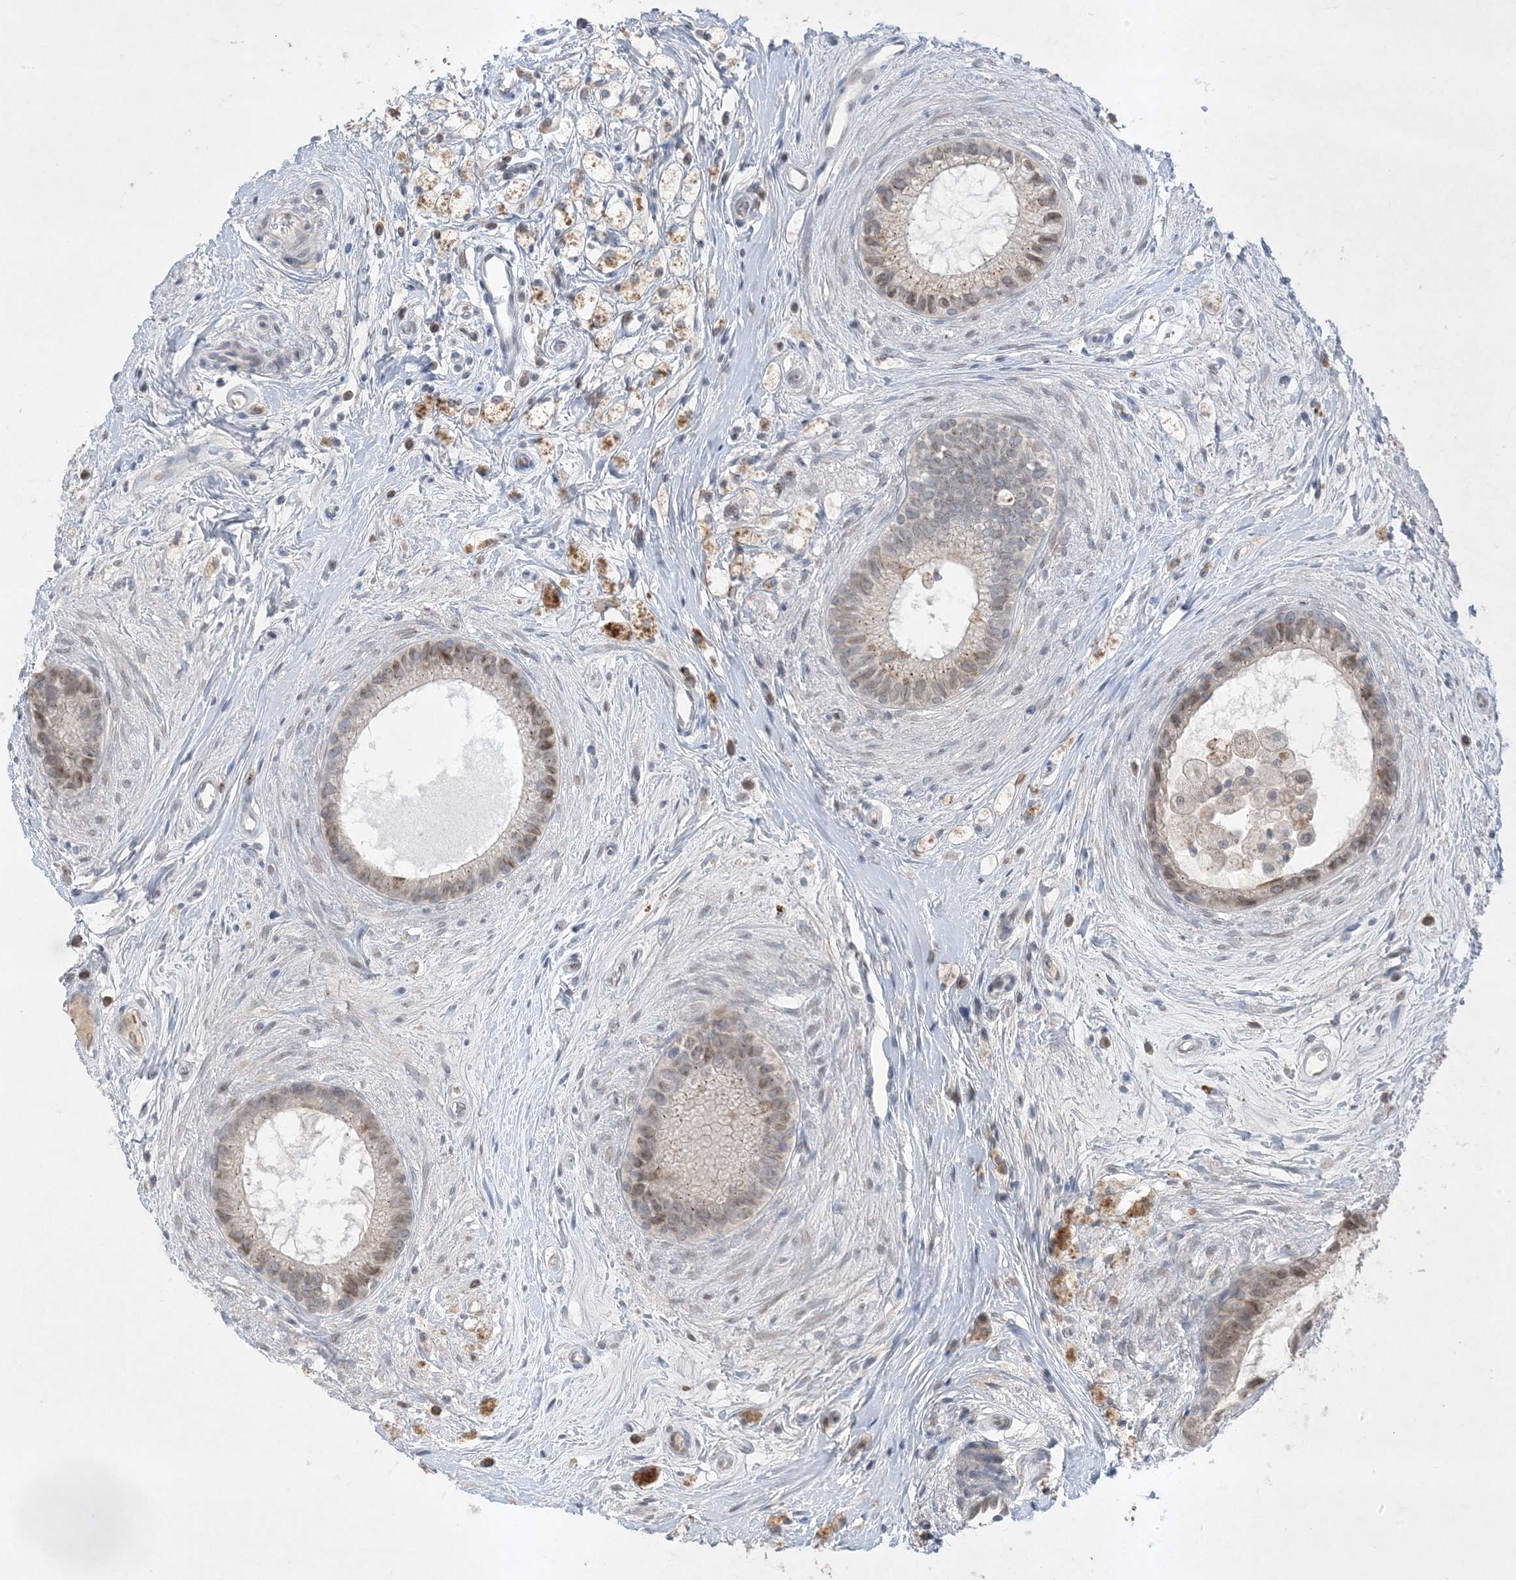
{"staining": {"intensity": "weak", "quantity": "25%-75%", "location": "nuclear"}, "tissue": "epididymis", "cell_type": "Glandular cells", "image_type": "normal", "snomed": [{"axis": "morphology", "description": "Normal tissue, NOS"}, {"axis": "topography", "description": "Epididymis"}], "caption": "Immunohistochemical staining of unremarkable epididymis shows low levels of weak nuclear staining in approximately 25%-75% of glandular cells. The staining was performed using DAB to visualize the protein expression in brown, while the nuclei were stained in blue with hematoxylin (Magnification: 20x).", "gene": "FNDC1", "patient": {"sex": "male", "age": 80}}